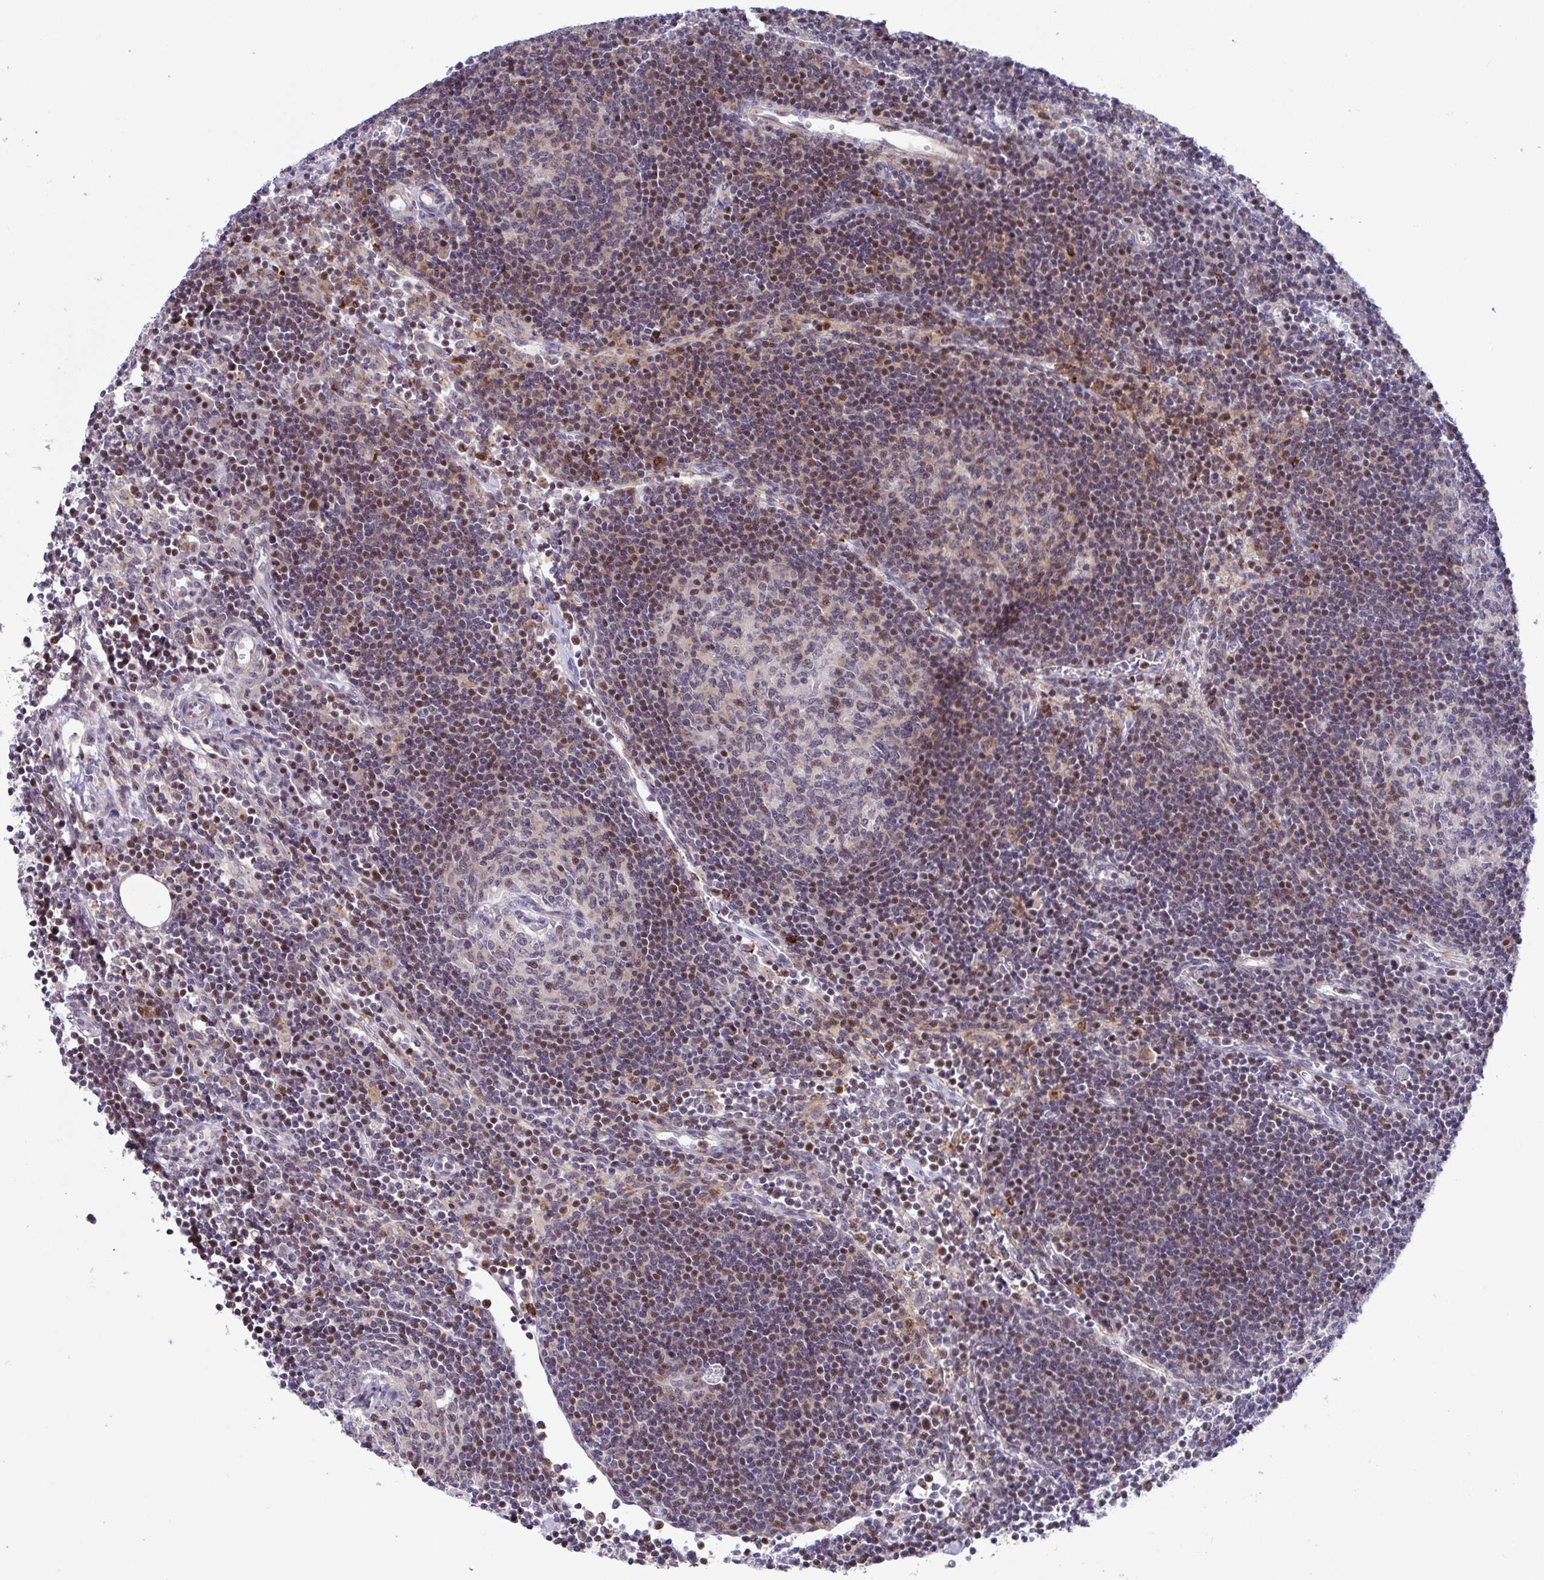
{"staining": {"intensity": "moderate", "quantity": "<25%", "location": "nuclear"}, "tissue": "lymph node", "cell_type": "Germinal center cells", "image_type": "normal", "snomed": [{"axis": "morphology", "description": "Normal tissue, NOS"}, {"axis": "topography", "description": "Lymph node"}], "caption": "Brown immunohistochemical staining in unremarkable human lymph node shows moderate nuclear positivity in about <25% of germinal center cells.", "gene": "WDR72", "patient": {"sex": "male", "age": 67}}